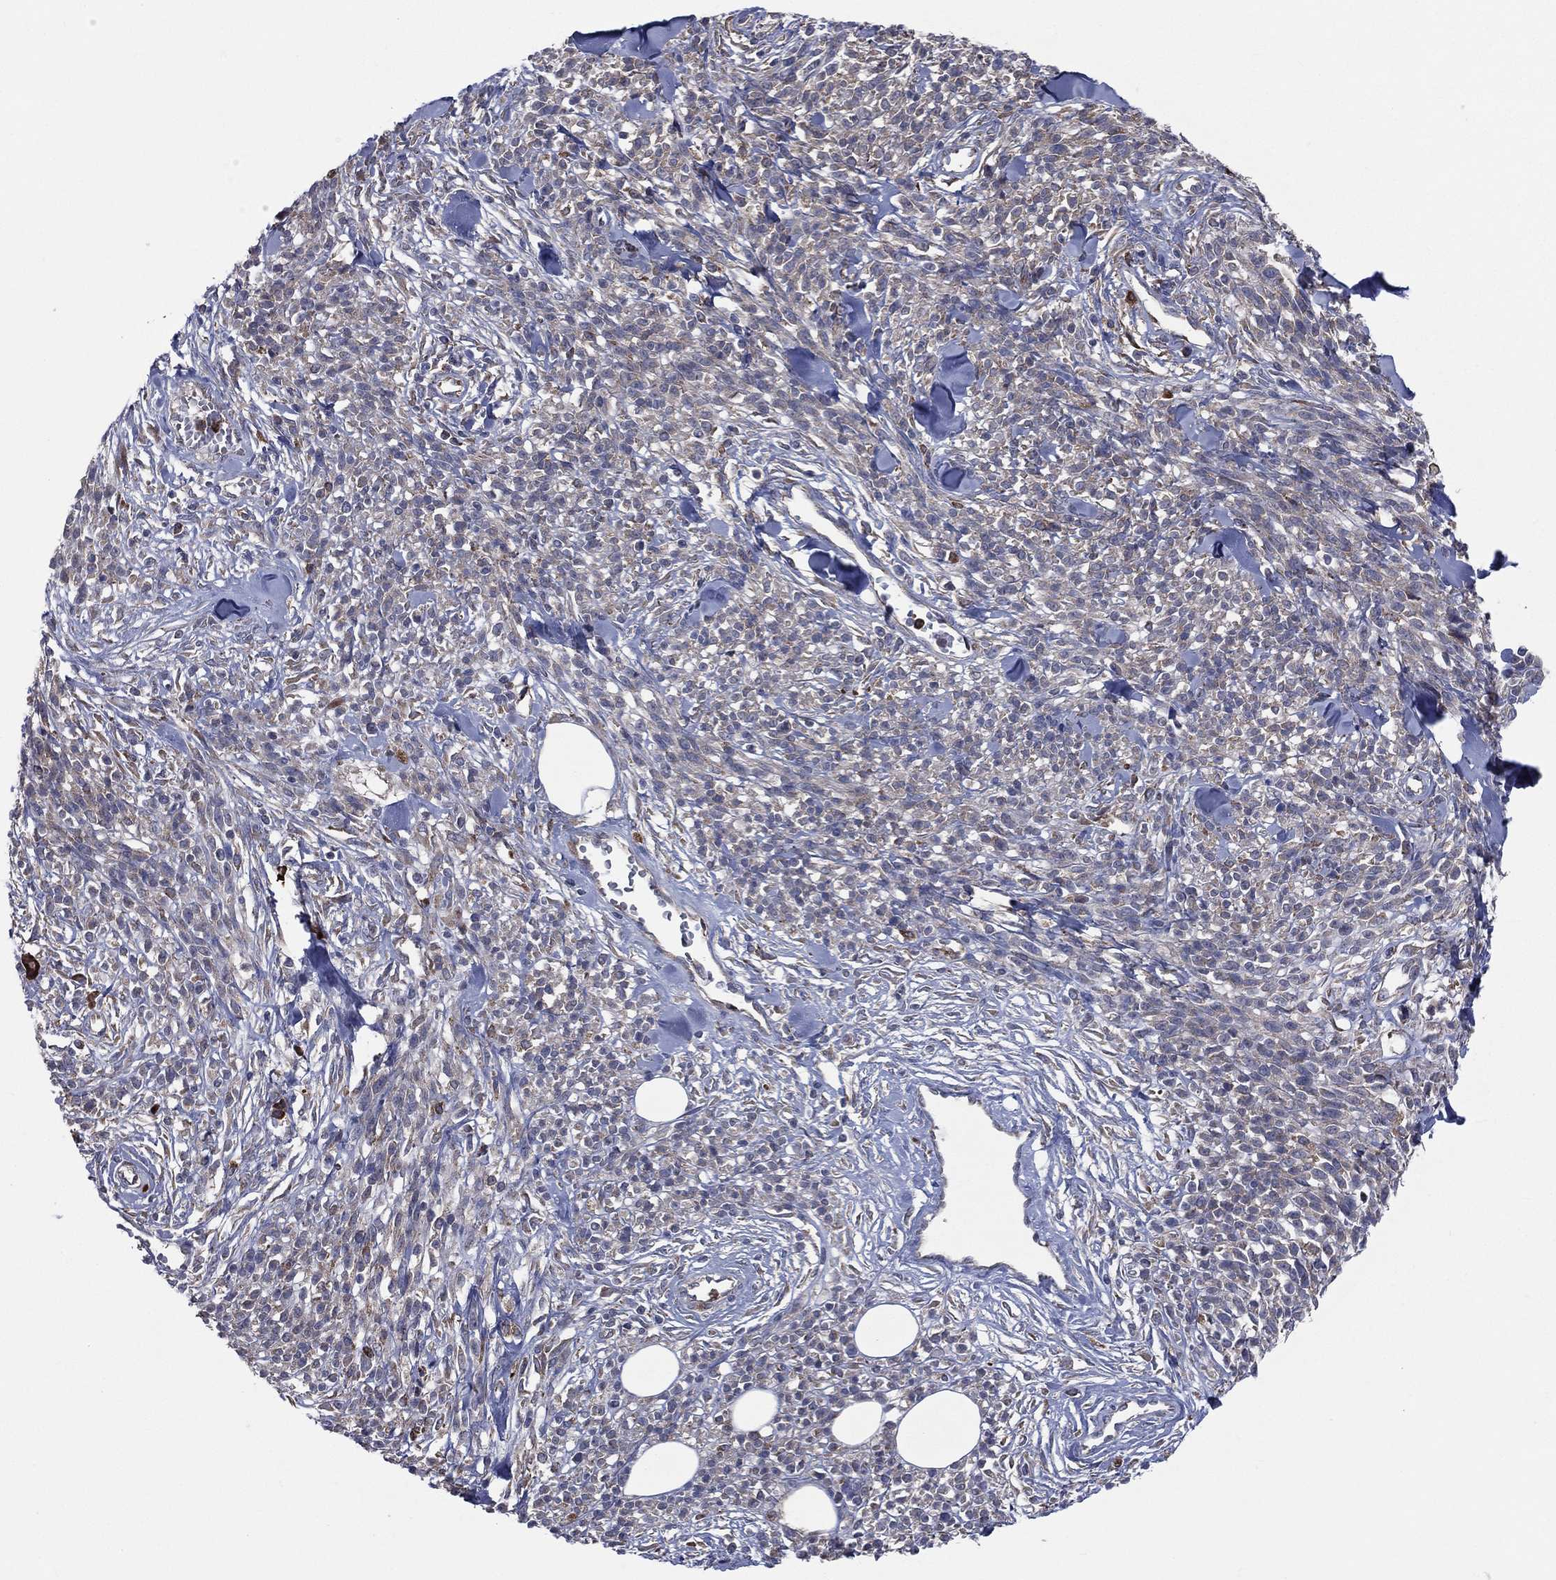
{"staining": {"intensity": "negative", "quantity": "none", "location": "none"}, "tissue": "melanoma", "cell_type": "Tumor cells", "image_type": "cancer", "snomed": [{"axis": "morphology", "description": "Malignant melanoma, NOS"}, {"axis": "topography", "description": "Skin"}, {"axis": "topography", "description": "Skin of trunk"}], "caption": "The IHC image has no significant staining in tumor cells of malignant melanoma tissue.", "gene": "CCDC159", "patient": {"sex": "male", "age": 74}}